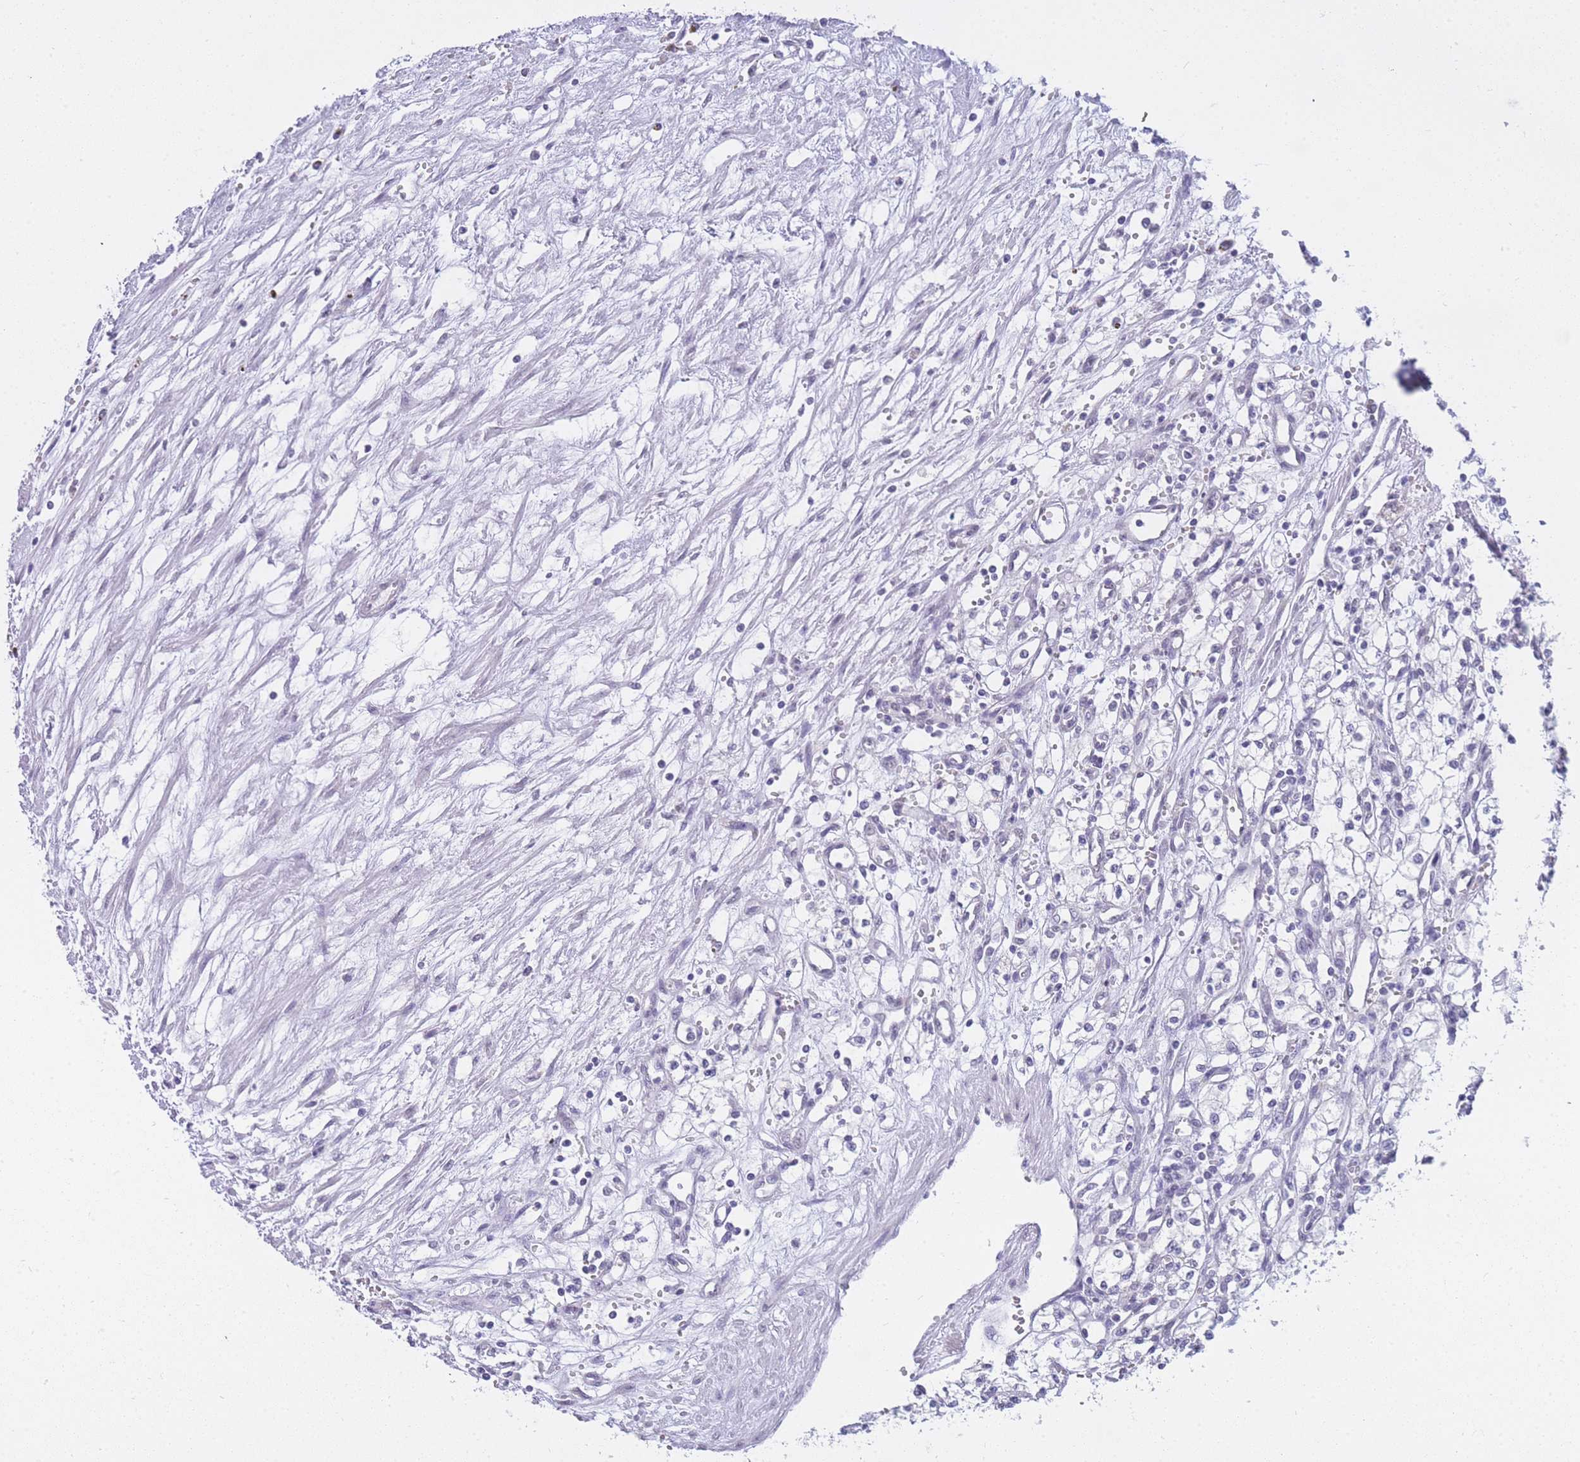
{"staining": {"intensity": "negative", "quantity": "none", "location": "none"}, "tissue": "renal cancer", "cell_type": "Tumor cells", "image_type": "cancer", "snomed": [{"axis": "morphology", "description": "Adenocarcinoma, NOS"}, {"axis": "topography", "description": "Kidney"}], "caption": "Photomicrograph shows no significant protein positivity in tumor cells of adenocarcinoma (renal). (Stains: DAB (3,3'-diaminobenzidine) immunohistochemistry (IHC) with hematoxylin counter stain, Microscopy: brightfield microscopy at high magnification).", "gene": "FRAT2", "patient": {"sex": "male", "age": 59}}